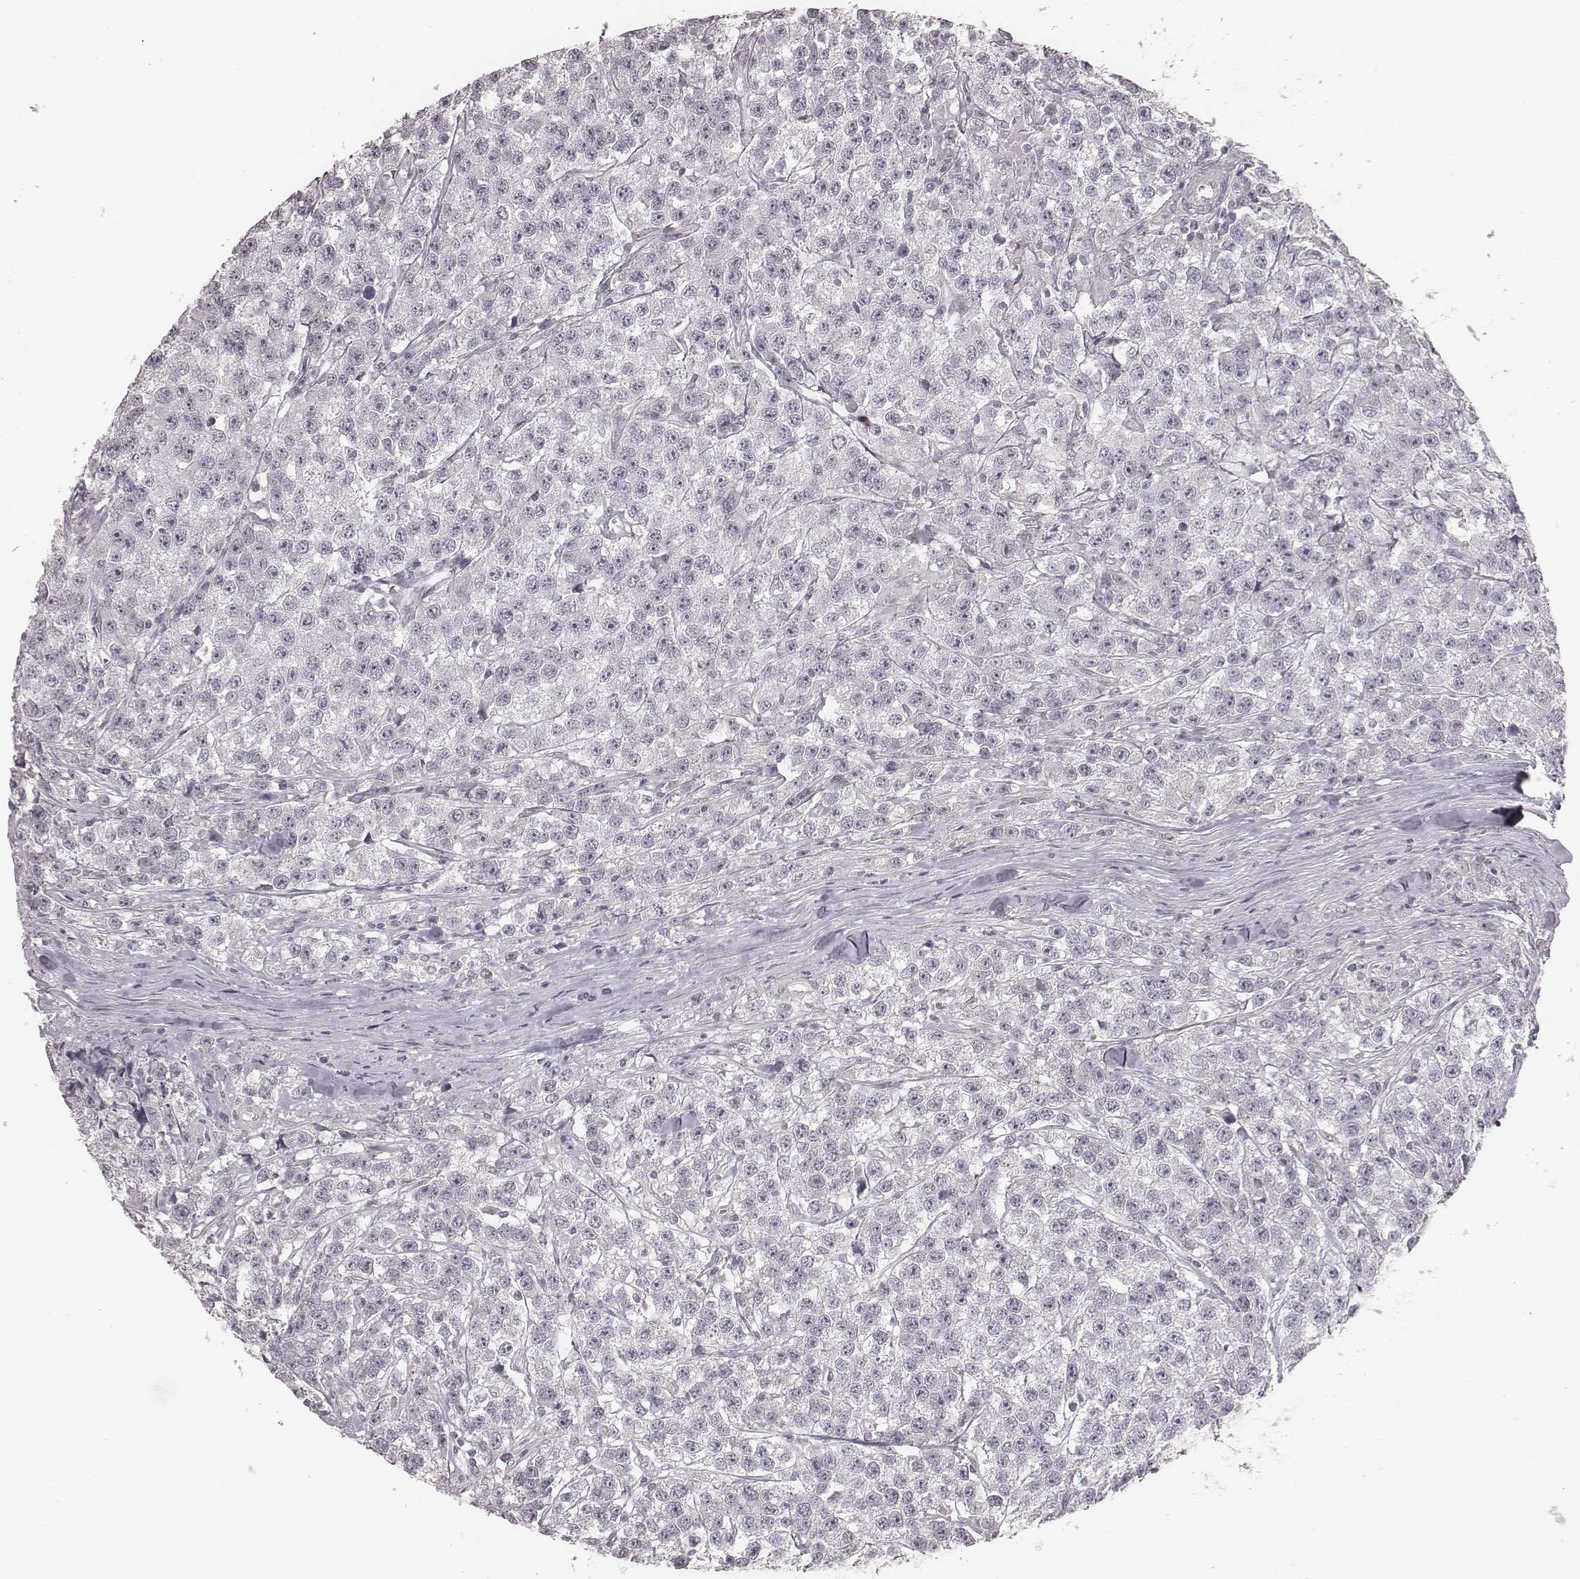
{"staining": {"intensity": "negative", "quantity": "none", "location": "none"}, "tissue": "testis cancer", "cell_type": "Tumor cells", "image_type": "cancer", "snomed": [{"axis": "morphology", "description": "Seminoma, NOS"}, {"axis": "topography", "description": "Testis"}], "caption": "The histopathology image demonstrates no staining of tumor cells in testis cancer (seminoma).", "gene": "KITLG", "patient": {"sex": "male", "age": 59}}